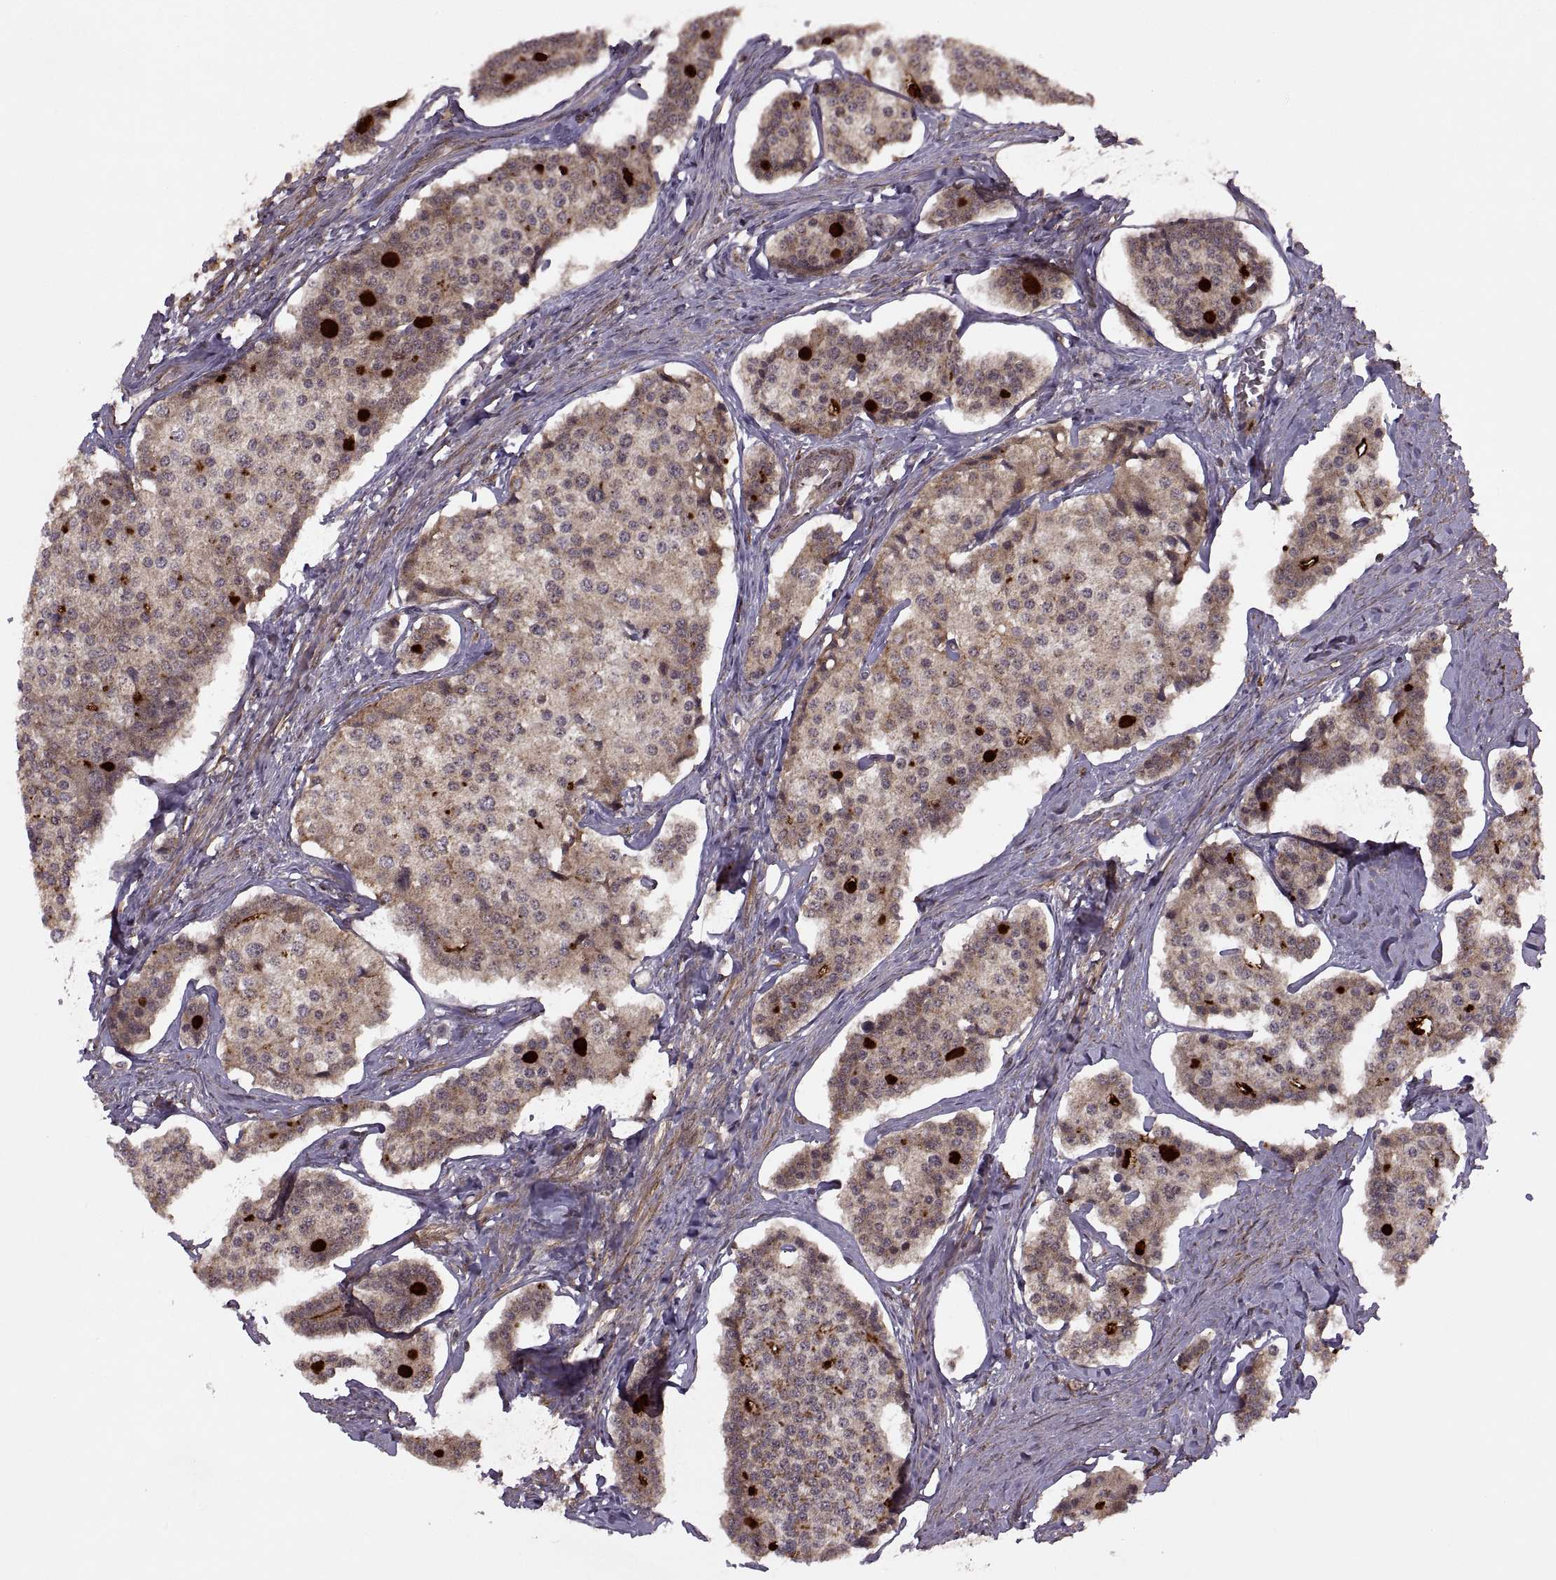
{"staining": {"intensity": "weak", "quantity": ">75%", "location": "cytoplasmic/membranous"}, "tissue": "carcinoid", "cell_type": "Tumor cells", "image_type": "cancer", "snomed": [{"axis": "morphology", "description": "Carcinoid, malignant, NOS"}, {"axis": "topography", "description": "Small intestine"}], "caption": "High-power microscopy captured an immunohistochemistry micrograph of carcinoid (malignant), revealing weak cytoplasmic/membranous staining in approximately >75% of tumor cells.", "gene": "PTOV1", "patient": {"sex": "female", "age": 65}}